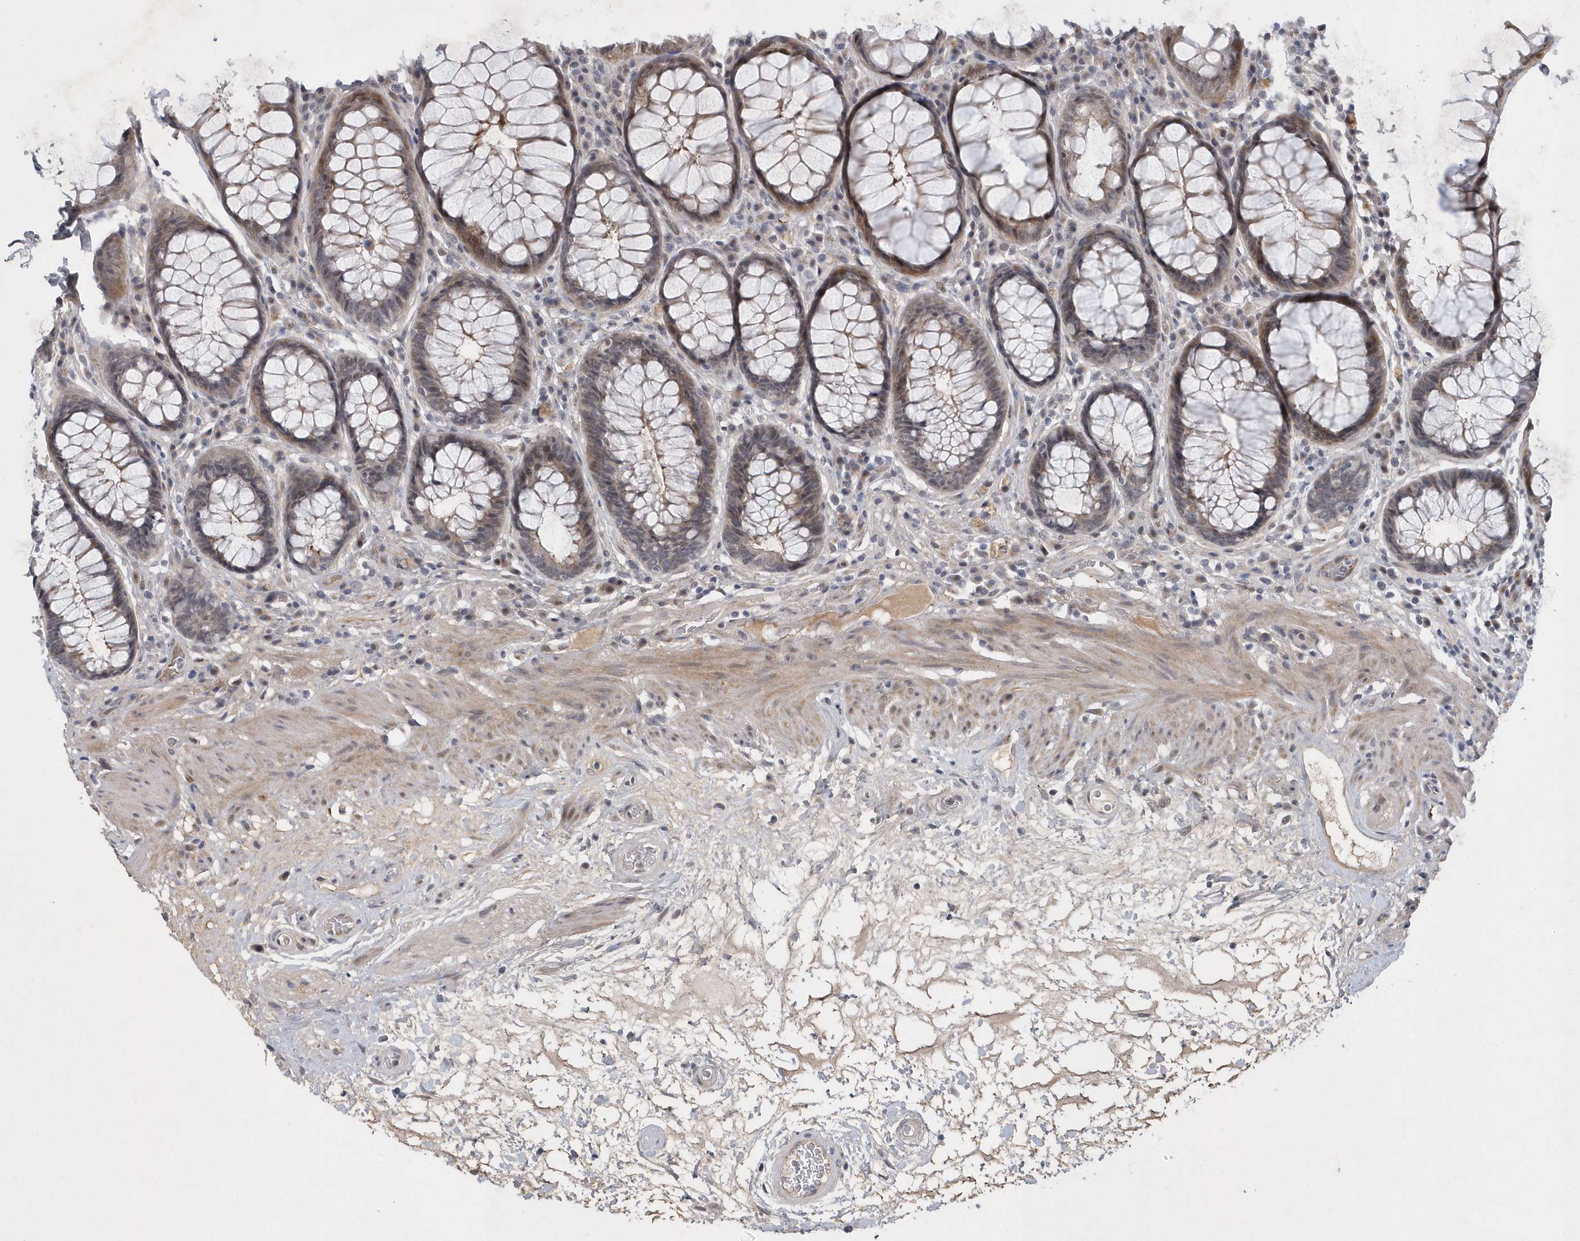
{"staining": {"intensity": "moderate", "quantity": "25%-75%", "location": "cytoplasmic/membranous,nuclear"}, "tissue": "rectum", "cell_type": "Glandular cells", "image_type": "normal", "snomed": [{"axis": "morphology", "description": "Normal tissue, NOS"}, {"axis": "topography", "description": "Rectum"}], "caption": "An immunohistochemistry photomicrograph of benign tissue is shown. Protein staining in brown labels moderate cytoplasmic/membranous,nuclear positivity in rectum within glandular cells.", "gene": "FAM217A", "patient": {"sex": "male", "age": 64}}